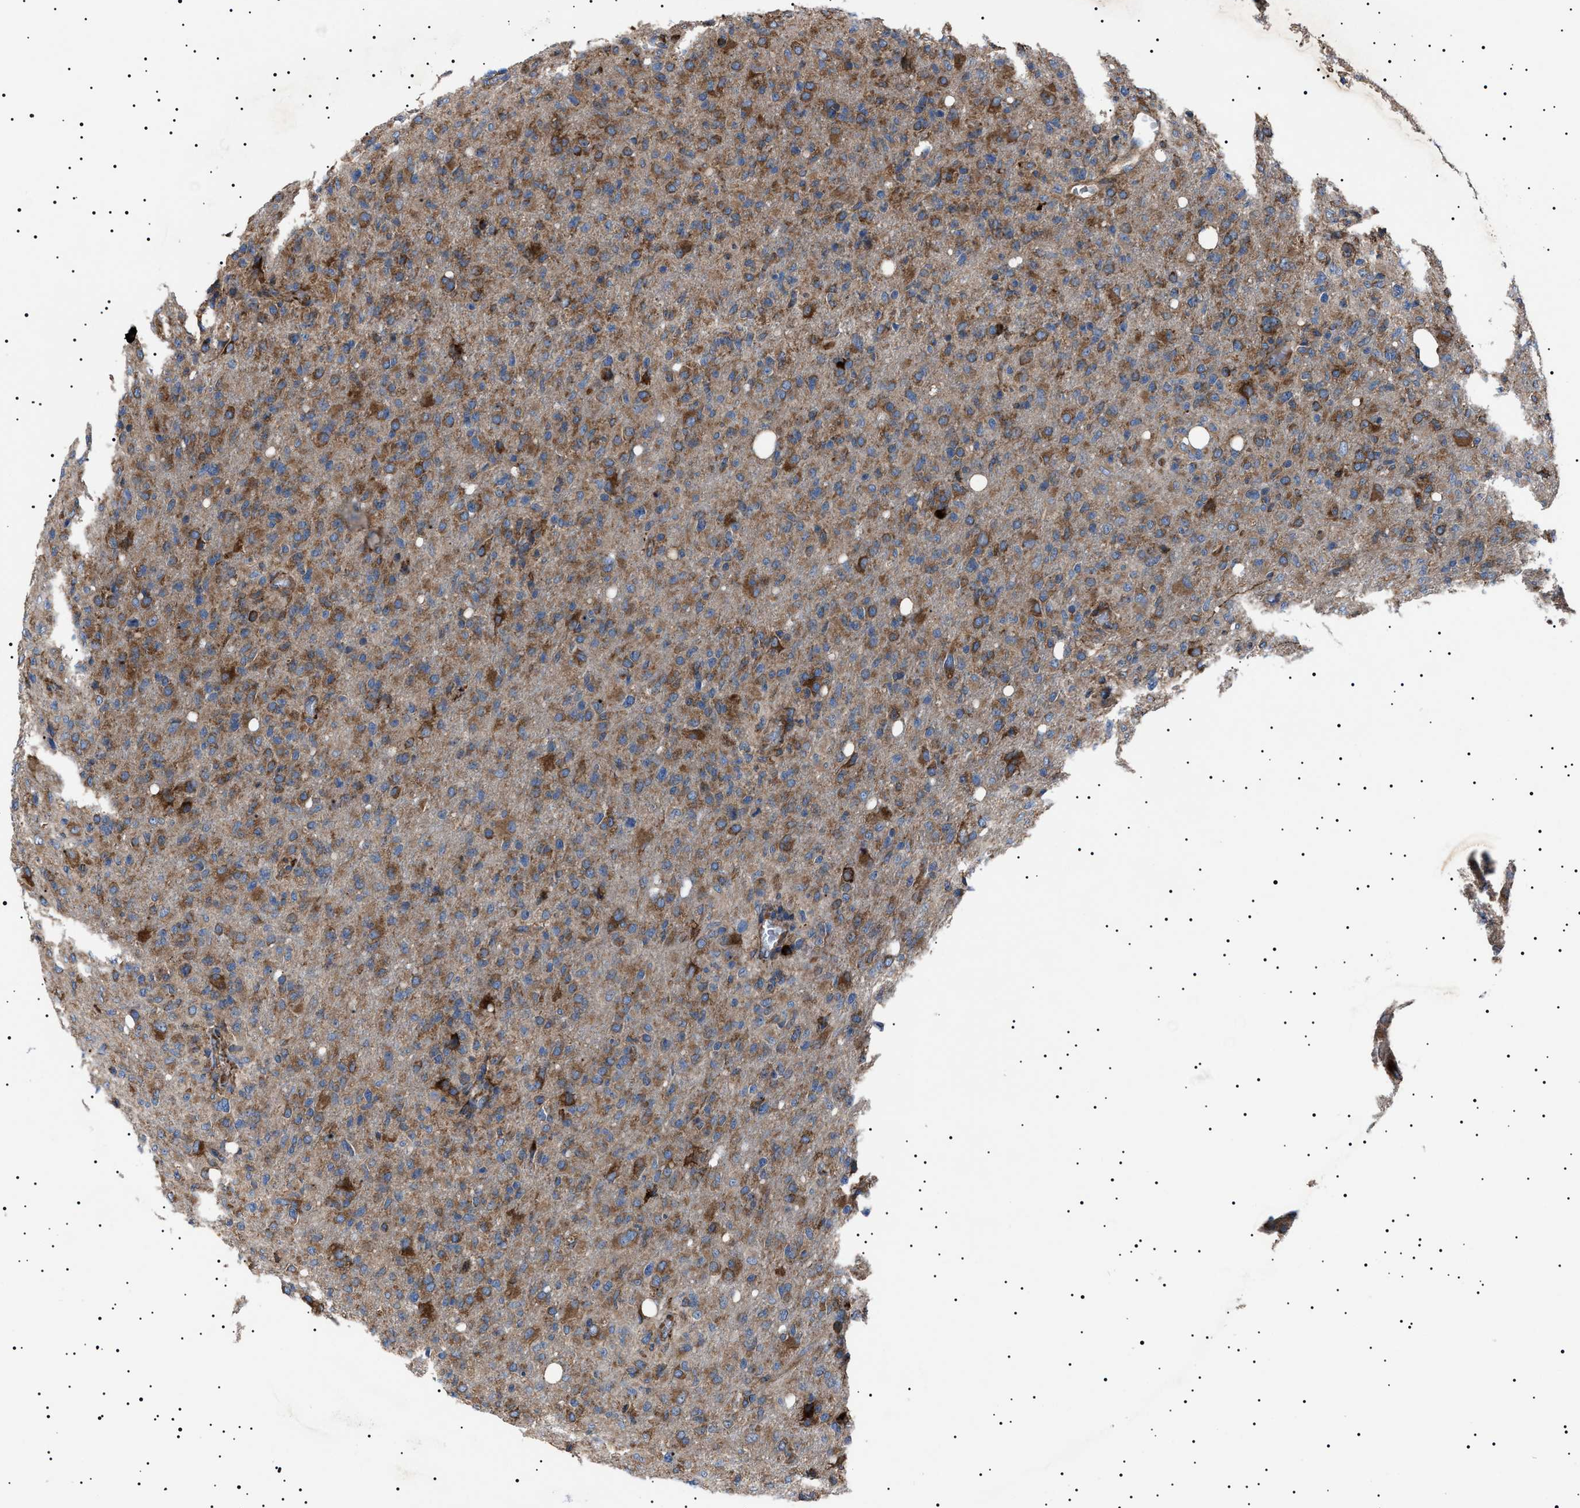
{"staining": {"intensity": "moderate", "quantity": ">75%", "location": "cytoplasmic/membranous"}, "tissue": "glioma", "cell_type": "Tumor cells", "image_type": "cancer", "snomed": [{"axis": "morphology", "description": "Glioma, malignant, High grade"}, {"axis": "topography", "description": "Brain"}], "caption": "IHC staining of malignant glioma (high-grade), which exhibits medium levels of moderate cytoplasmic/membranous positivity in about >75% of tumor cells indicating moderate cytoplasmic/membranous protein staining. The staining was performed using DAB (3,3'-diaminobenzidine) (brown) for protein detection and nuclei were counterstained in hematoxylin (blue).", "gene": "TOP1MT", "patient": {"sex": "female", "age": 57}}